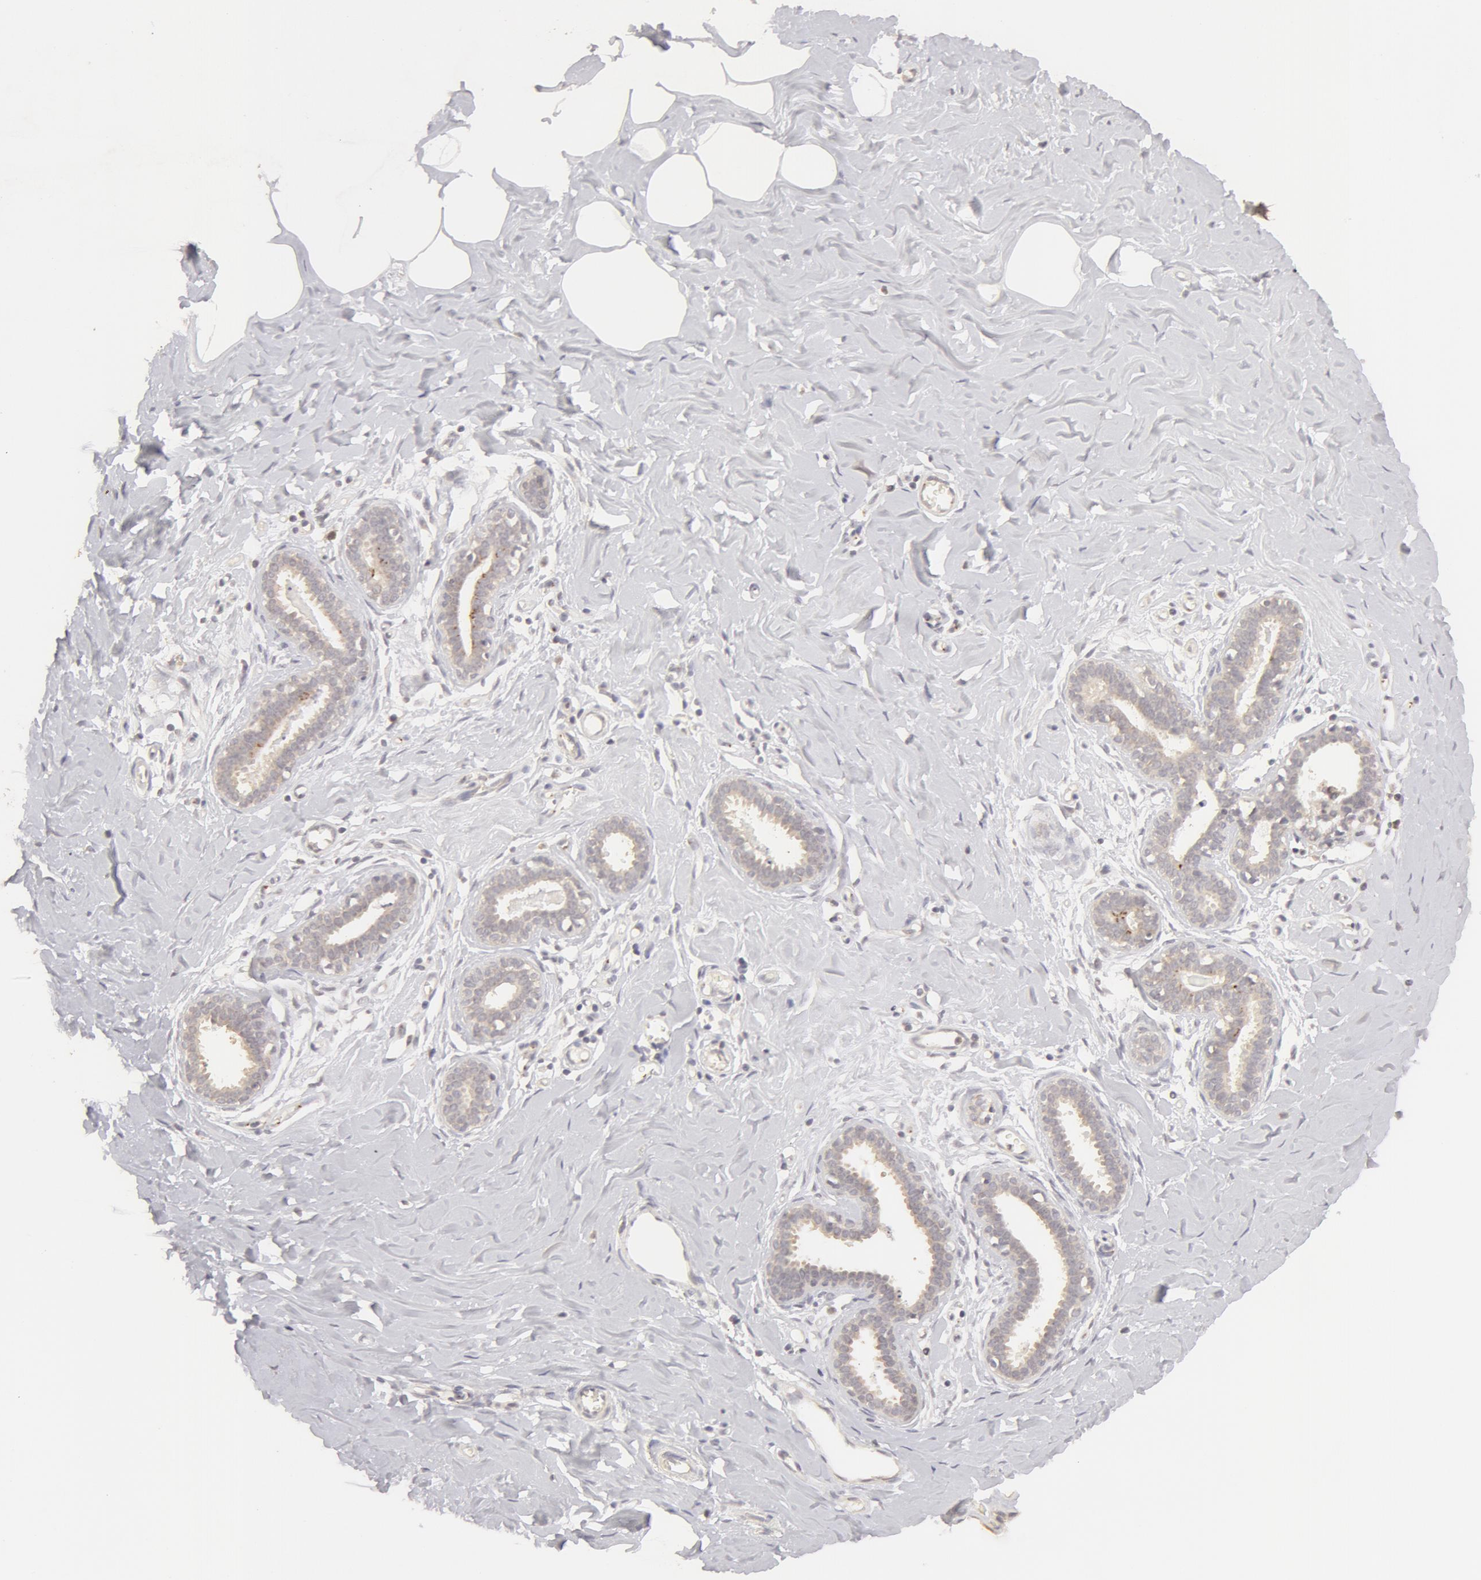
{"staining": {"intensity": "negative", "quantity": "none", "location": "none"}, "tissue": "breast", "cell_type": "Adipocytes", "image_type": "normal", "snomed": [{"axis": "morphology", "description": "Normal tissue, NOS"}, {"axis": "topography", "description": "Breast"}], "caption": "Breast was stained to show a protein in brown. There is no significant positivity in adipocytes. (Stains: DAB IHC with hematoxylin counter stain, Microscopy: brightfield microscopy at high magnification).", "gene": "ADPRH", "patient": {"sex": "female", "age": 45}}